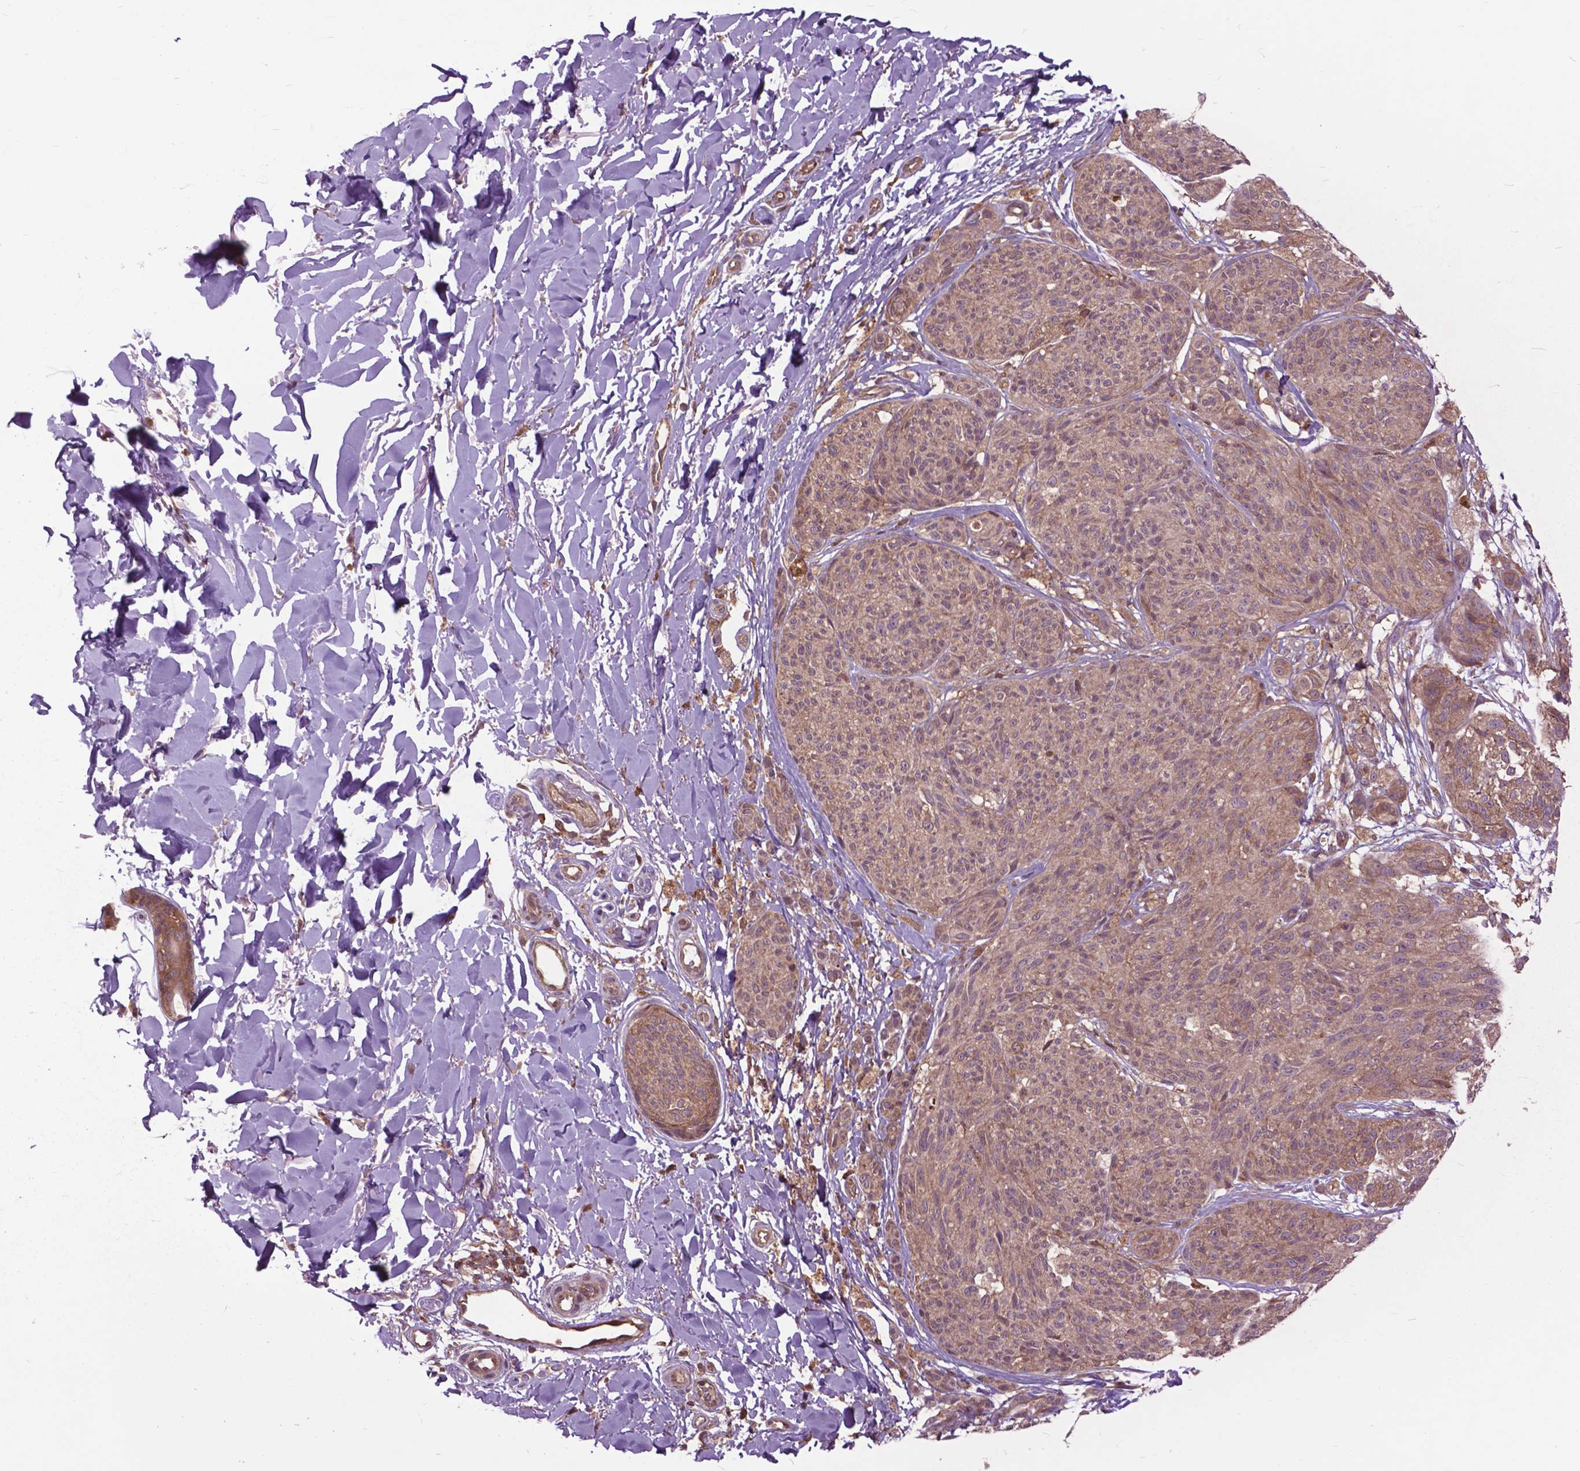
{"staining": {"intensity": "weak", "quantity": ">75%", "location": "cytoplasmic/membranous"}, "tissue": "melanoma", "cell_type": "Tumor cells", "image_type": "cancer", "snomed": [{"axis": "morphology", "description": "Malignant melanoma, NOS"}, {"axis": "topography", "description": "Skin"}], "caption": "This histopathology image demonstrates immunohistochemistry staining of melanoma, with low weak cytoplasmic/membranous positivity in approximately >75% of tumor cells.", "gene": "ARAF", "patient": {"sex": "female", "age": 87}}